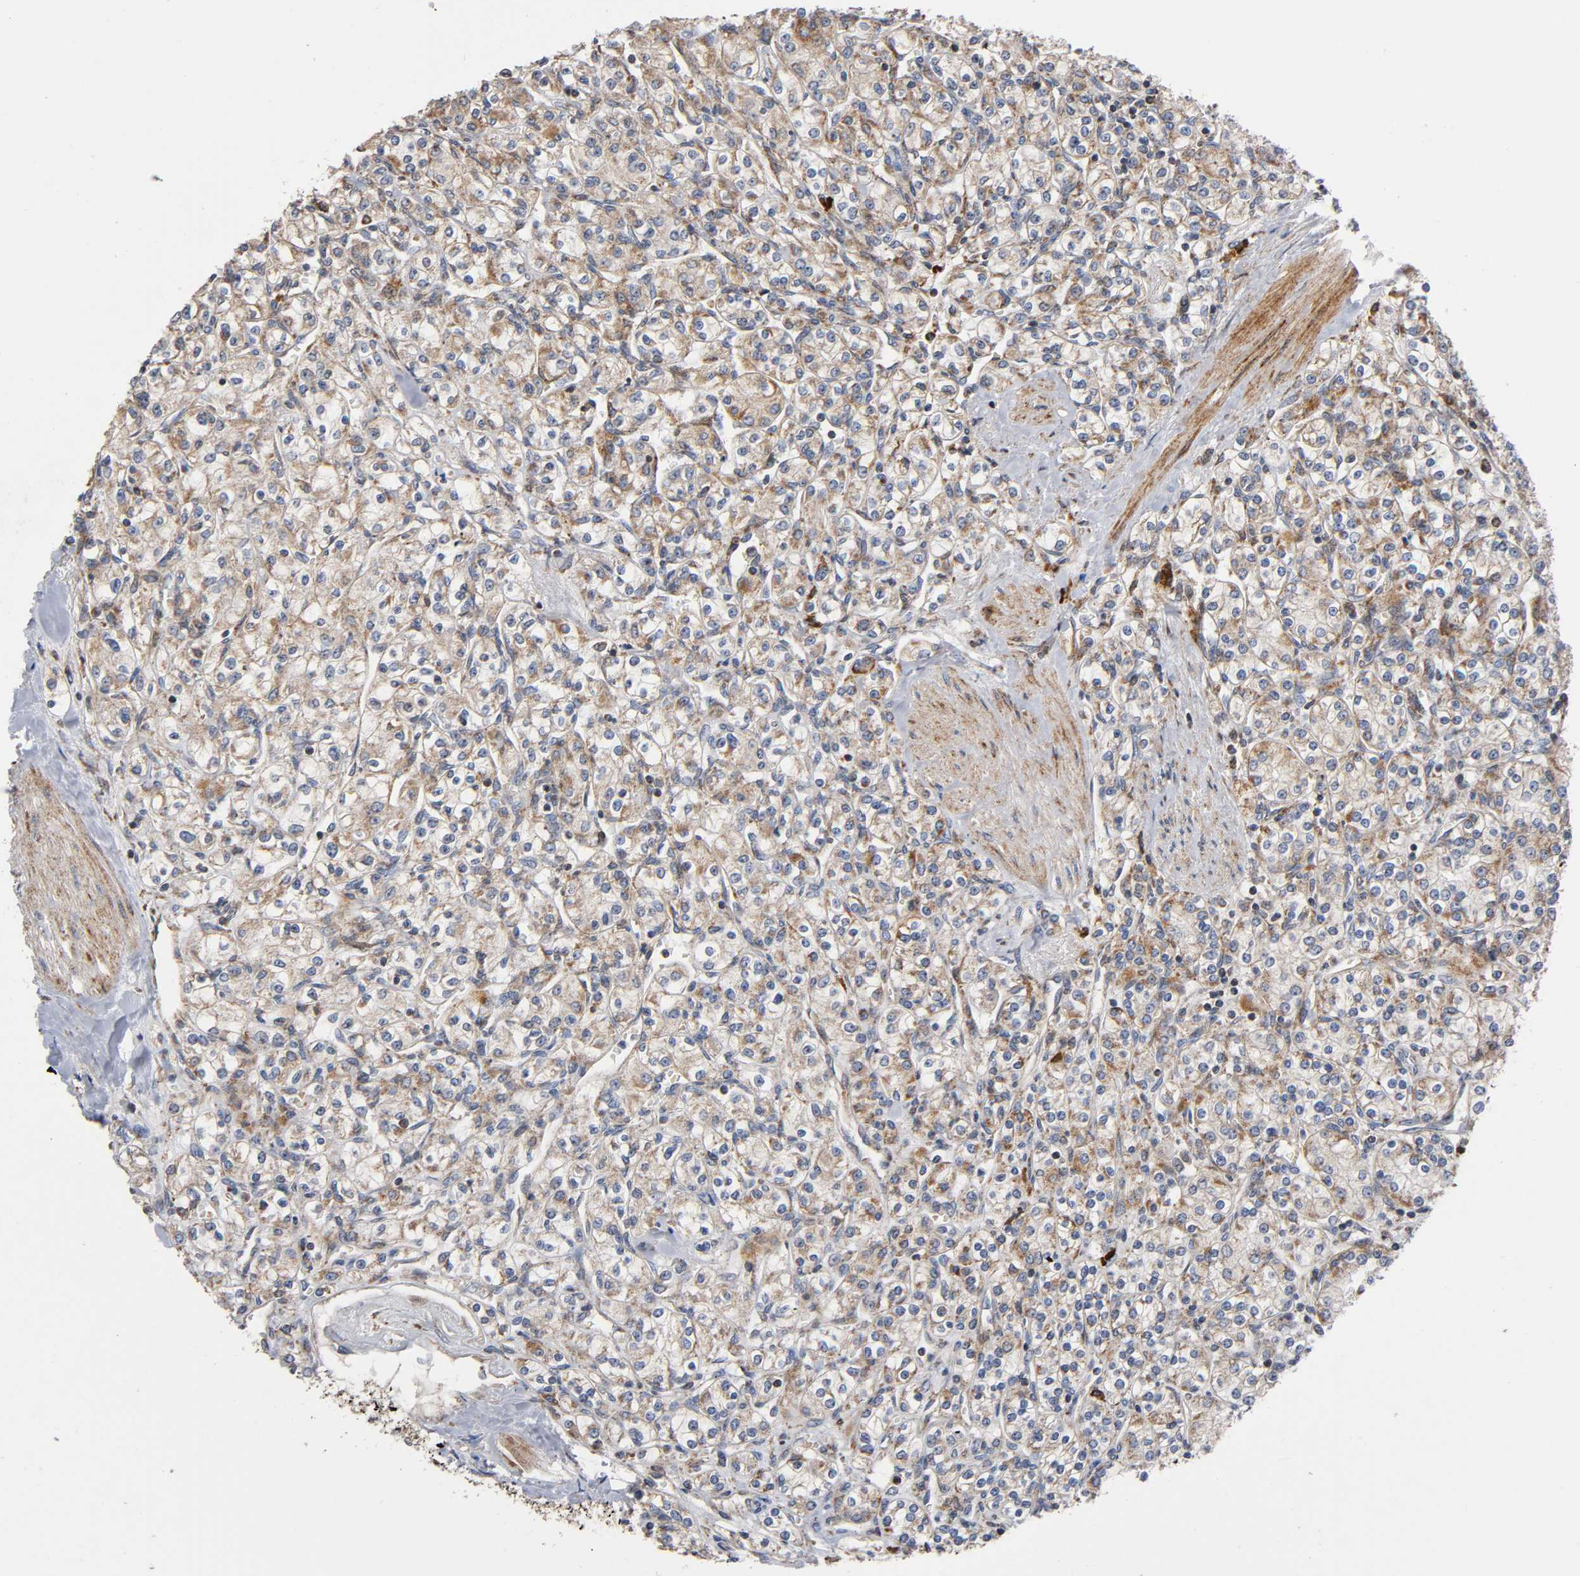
{"staining": {"intensity": "weak", "quantity": ">75%", "location": "cytoplasmic/membranous"}, "tissue": "renal cancer", "cell_type": "Tumor cells", "image_type": "cancer", "snomed": [{"axis": "morphology", "description": "Adenocarcinoma, NOS"}, {"axis": "topography", "description": "Kidney"}], "caption": "Immunohistochemical staining of human renal cancer shows low levels of weak cytoplasmic/membranous positivity in about >75% of tumor cells.", "gene": "MAP3K1", "patient": {"sex": "male", "age": 77}}